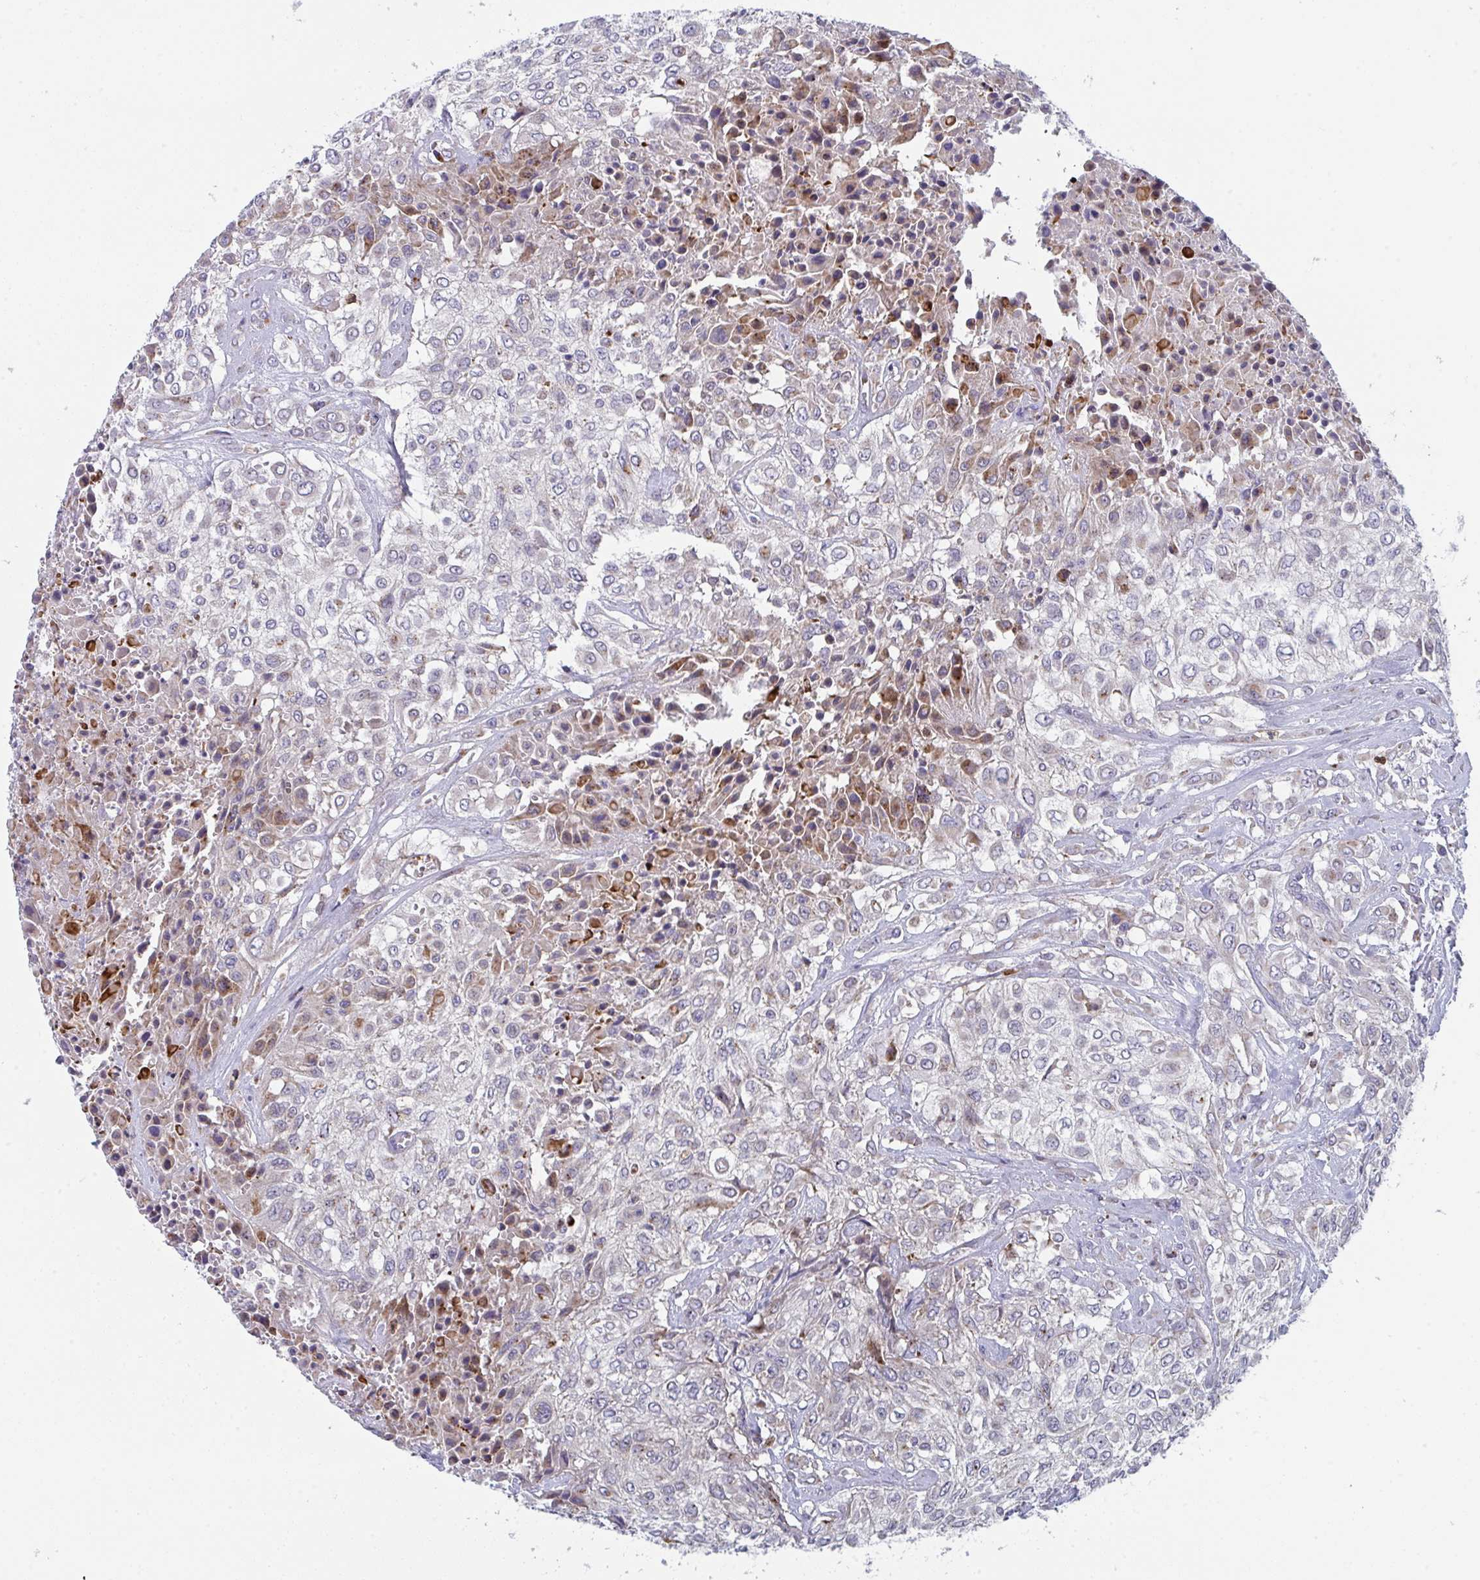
{"staining": {"intensity": "negative", "quantity": "none", "location": "none"}, "tissue": "urothelial cancer", "cell_type": "Tumor cells", "image_type": "cancer", "snomed": [{"axis": "morphology", "description": "Urothelial carcinoma, High grade"}, {"axis": "topography", "description": "Urinary bladder"}], "caption": "Tumor cells show no significant positivity in urothelial cancer.", "gene": "AOC2", "patient": {"sex": "male", "age": 57}}